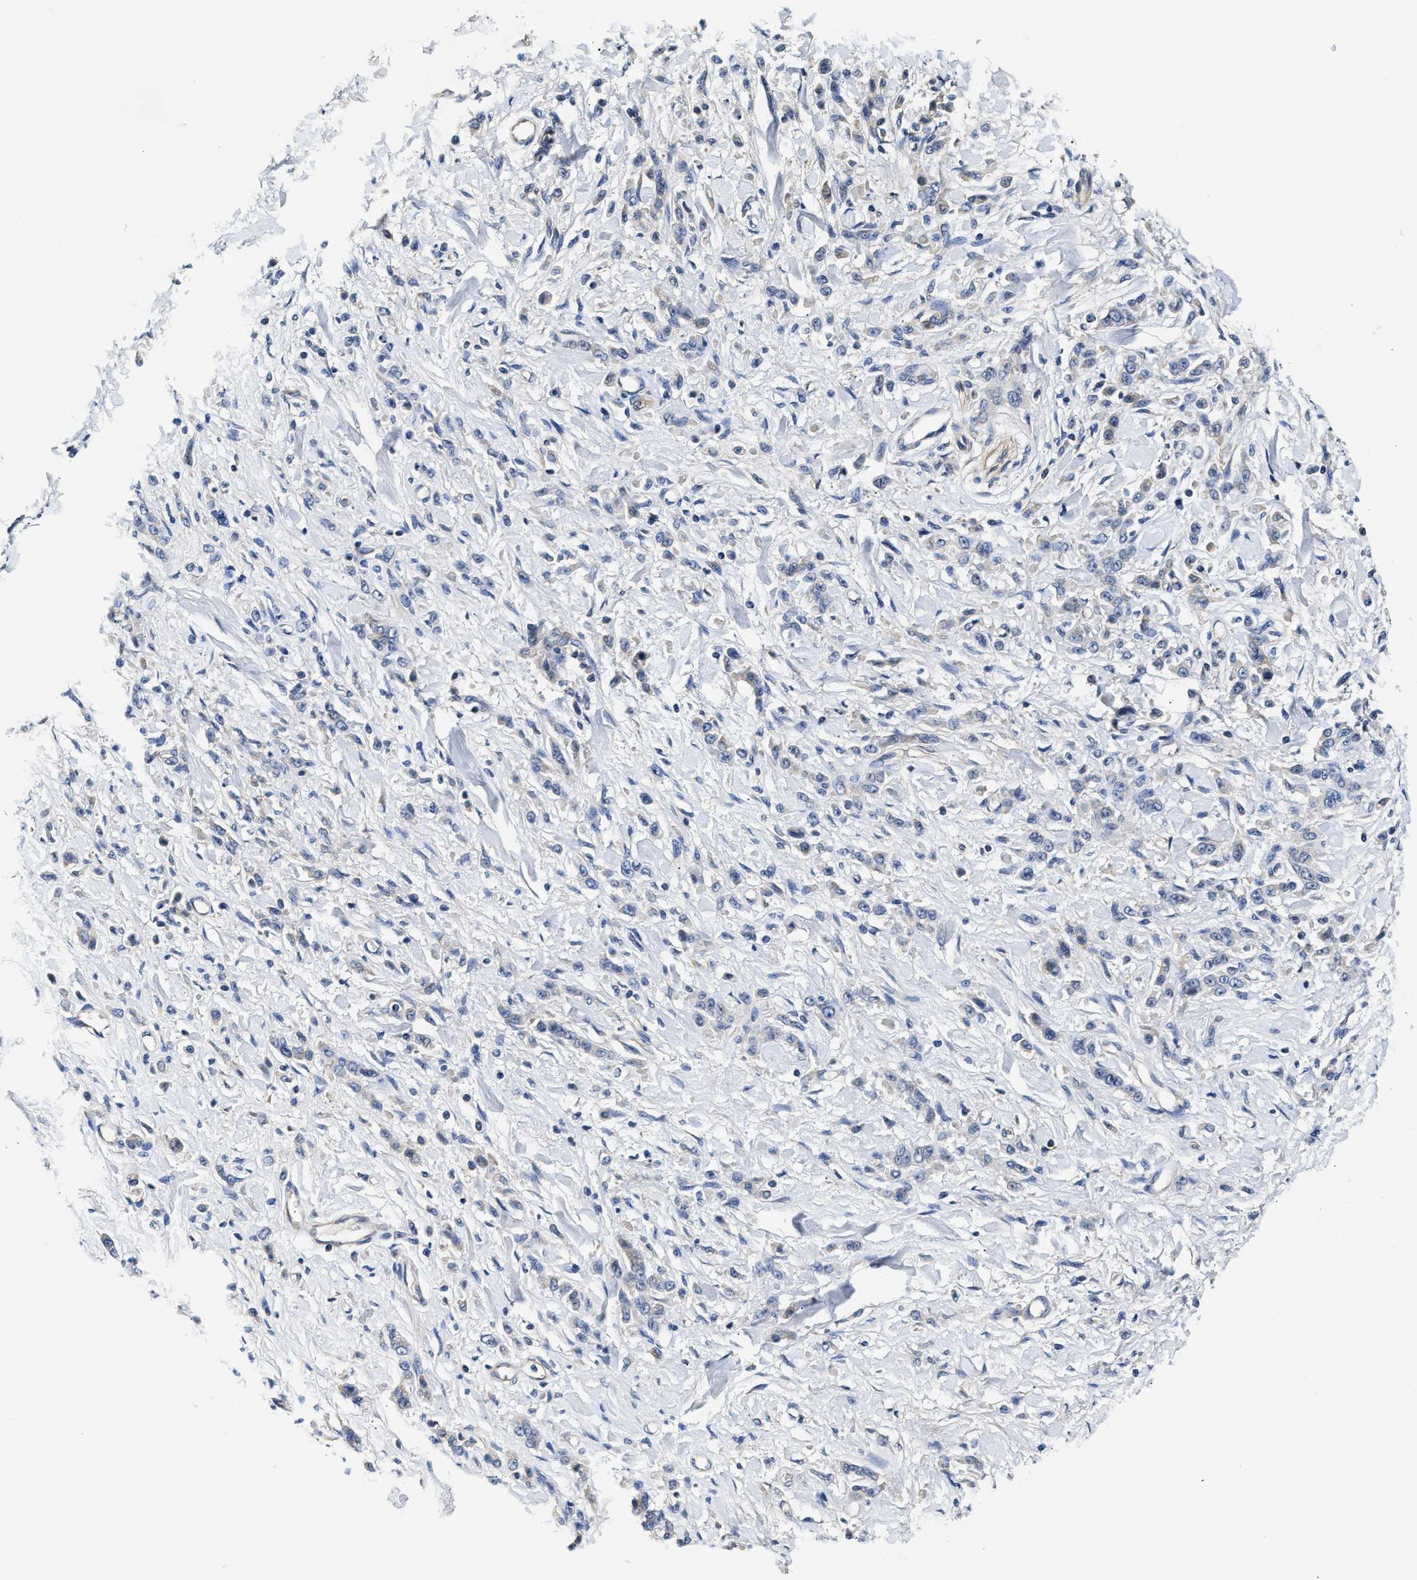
{"staining": {"intensity": "negative", "quantity": "none", "location": "none"}, "tissue": "stomach cancer", "cell_type": "Tumor cells", "image_type": "cancer", "snomed": [{"axis": "morphology", "description": "Normal tissue, NOS"}, {"axis": "morphology", "description": "Adenocarcinoma, NOS"}, {"axis": "topography", "description": "Stomach"}], "caption": "Photomicrograph shows no significant protein expression in tumor cells of stomach adenocarcinoma.", "gene": "TEX2", "patient": {"sex": "male", "age": 82}}